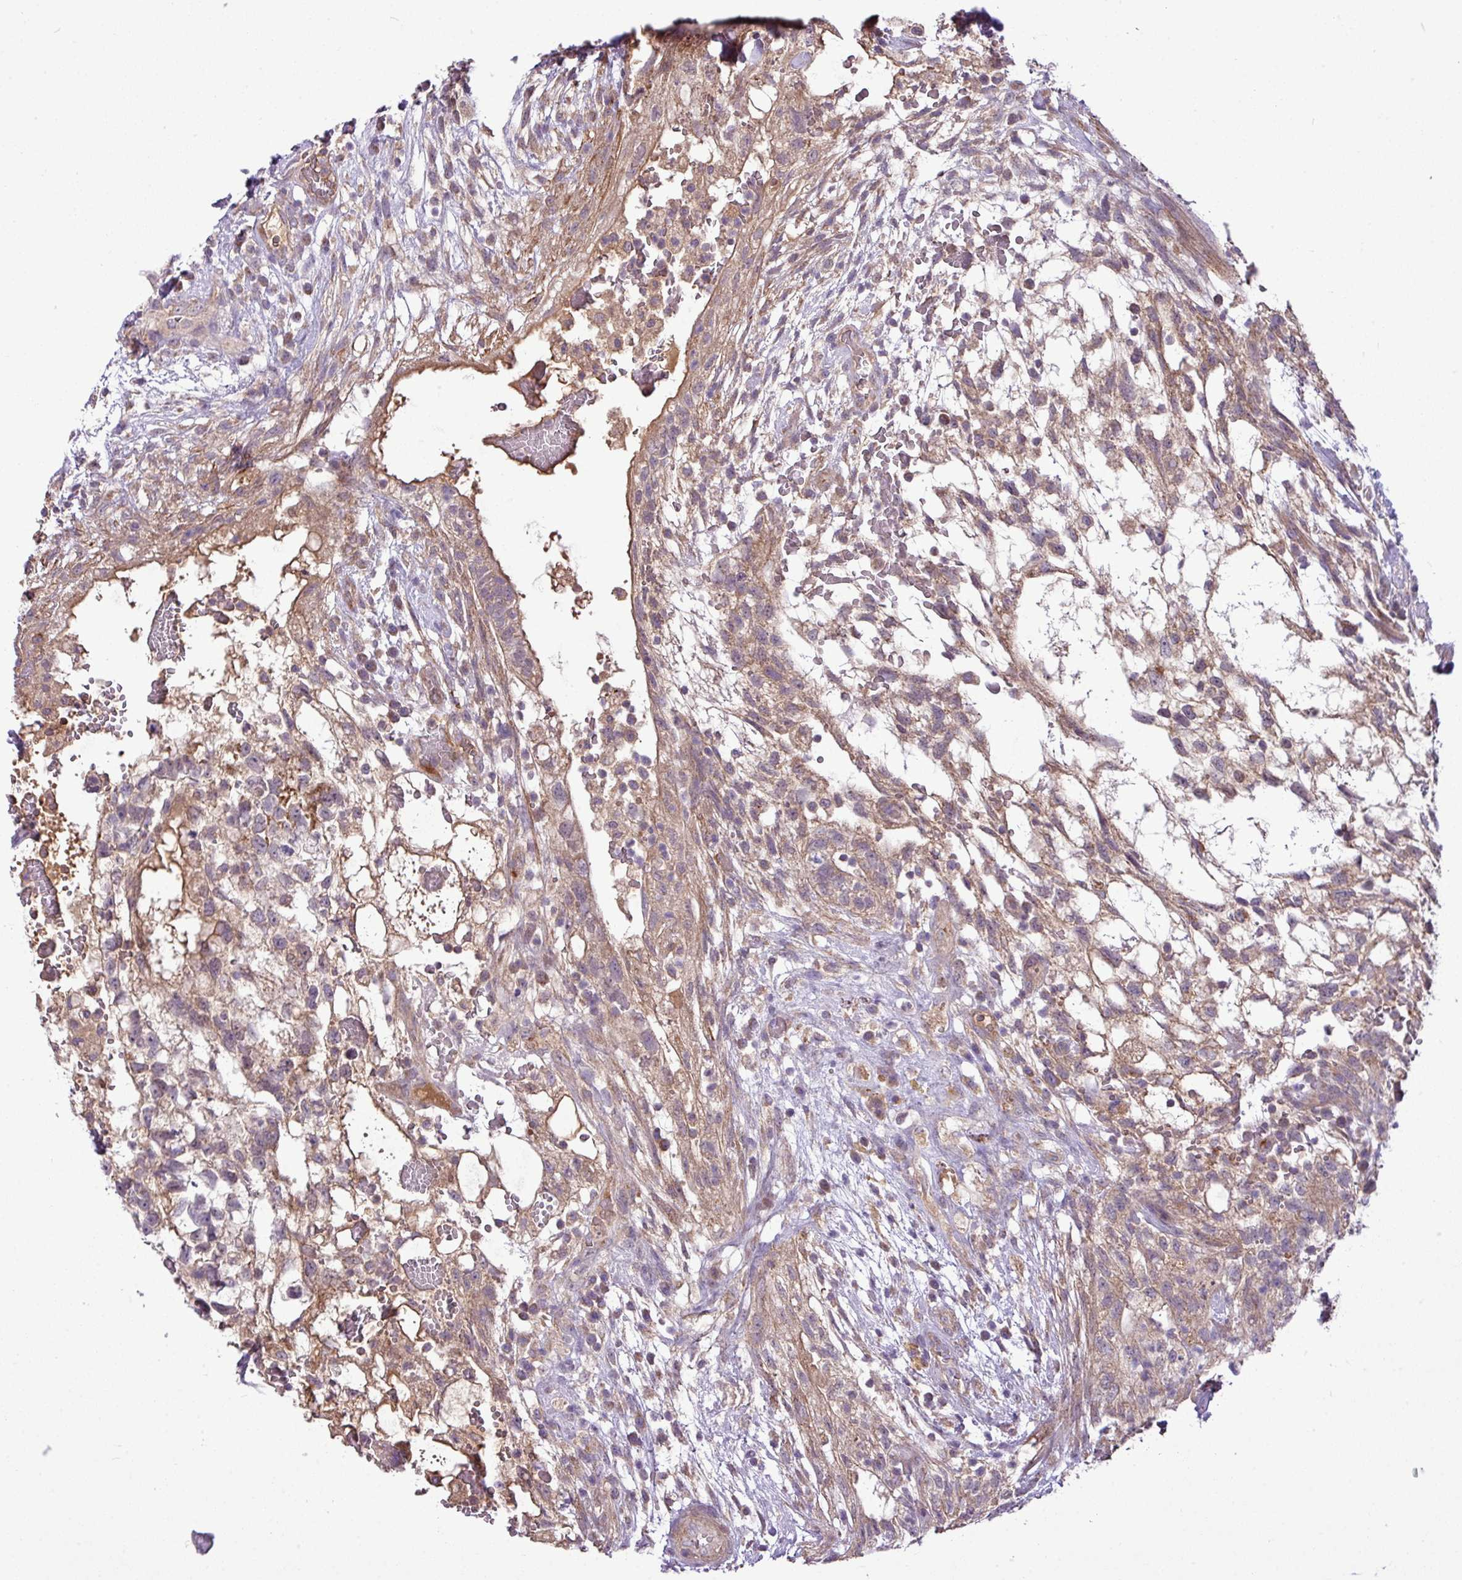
{"staining": {"intensity": "moderate", "quantity": "25%-75%", "location": "cytoplasmic/membranous"}, "tissue": "testis cancer", "cell_type": "Tumor cells", "image_type": "cancer", "snomed": [{"axis": "morphology", "description": "Normal tissue, NOS"}, {"axis": "morphology", "description": "Carcinoma, Embryonal, NOS"}, {"axis": "topography", "description": "Testis"}], "caption": "Testis cancer (embryonal carcinoma) stained for a protein (brown) exhibits moderate cytoplasmic/membranous positive positivity in about 25%-75% of tumor cells.", "gene": "XIAP", "patient": {"sex": "male", "age": 32}}